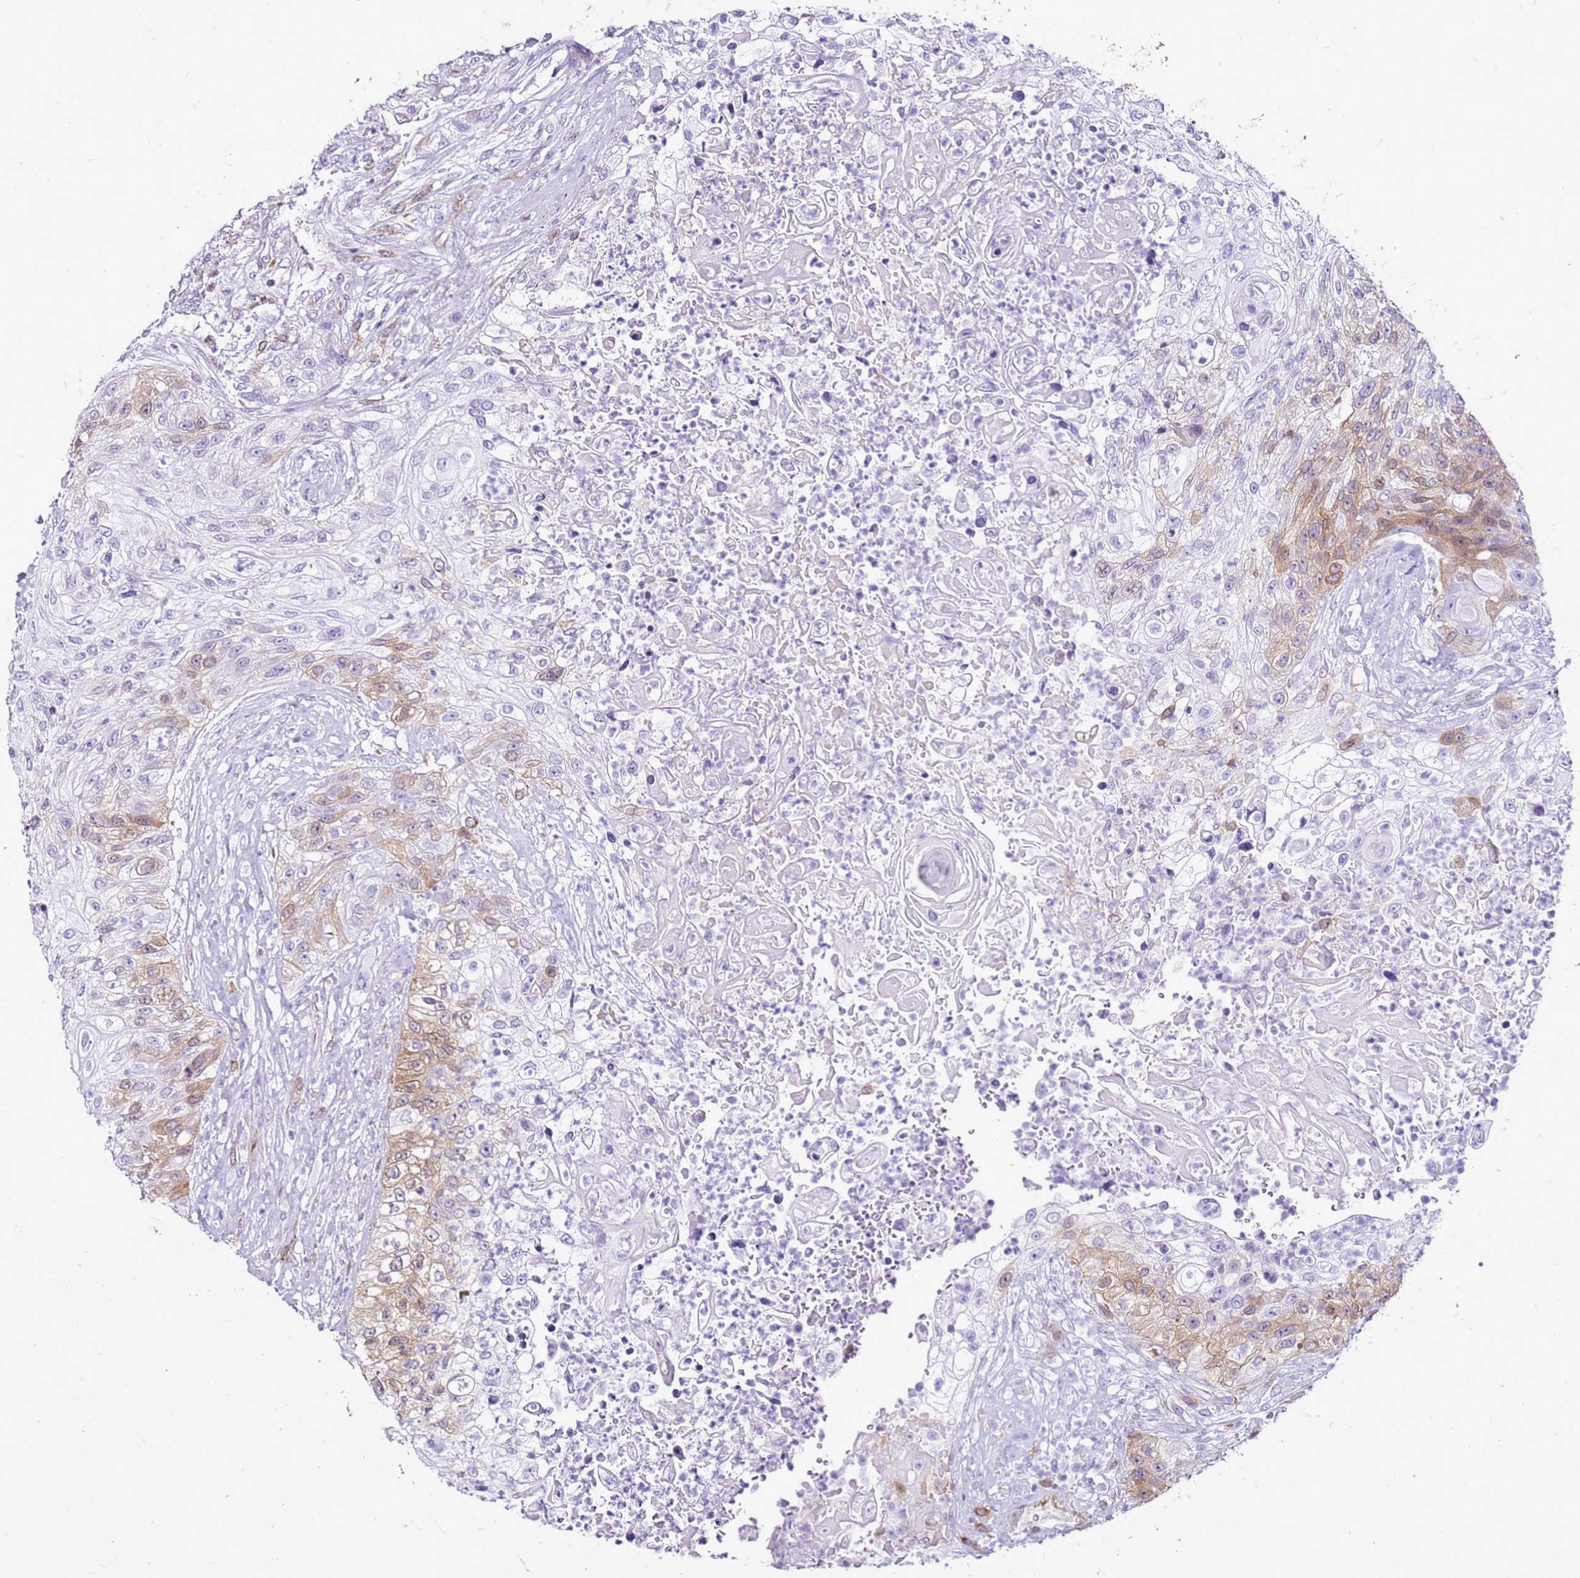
{"staining": {"intensity": "moderate", "quantity": "<25%", "location": "cytoplasmic/membranous"}, "tissue": "urothelial cancer", "cell_type": "Tumor cells", "image_type": "cancer", "snomed": [{"axis": "morphology", "description": "Urothelial carcinoma, High grade"}, {"axis": "topography", "description": "Urinary bladder"}], "caption": "Moderate cytoplasmic/membranous protein positivity is seen in approximately <25% of tumor cells in urothelial cancer. The staining is performed using DAB (3,3'-diaminobenzidine) brown chromogen to label protein expression. The nuclei are counter-stained blue using hematoxylin.", "gene": "SPC25", "patient": {"sex": "female", "age": 60}}